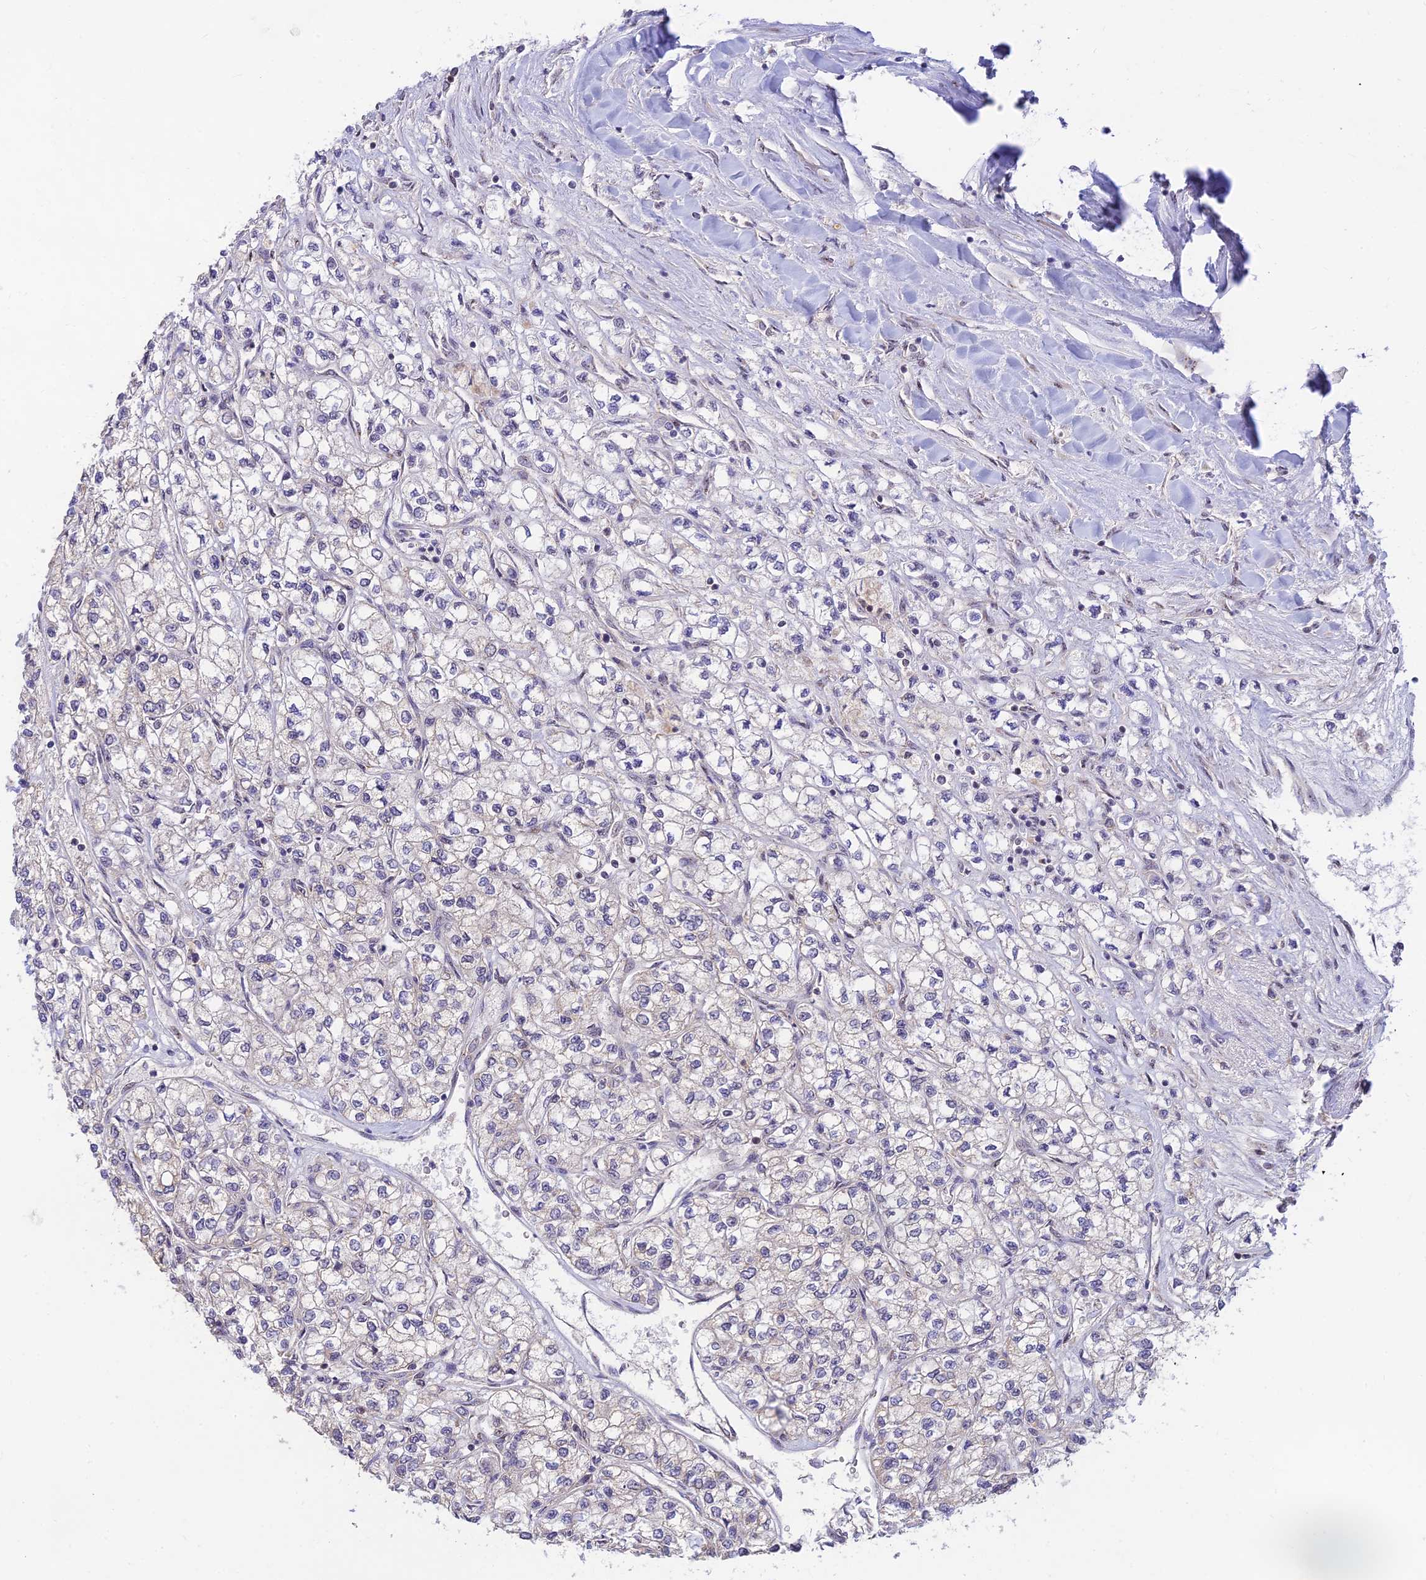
{"staining": {"intensity": "negative", "quantity": "none", "location": "none"}, "tissue": "renal cancer", "cell_type": "Tumor cells", "image_type": "cancer", "snomed": [{"axis": "morphology", "description": "Adenocarcinoma, NOS"}, {"axis": "topography", "description": "Kidney"}], "caption": "Renal adenocarcinoma was stained to show a protein in brown. There is no significant expression in tumor cells. Nuclei are stained in blue.", "gene": "MICOS13", "patient": {"sex": "male", "age": 80}}